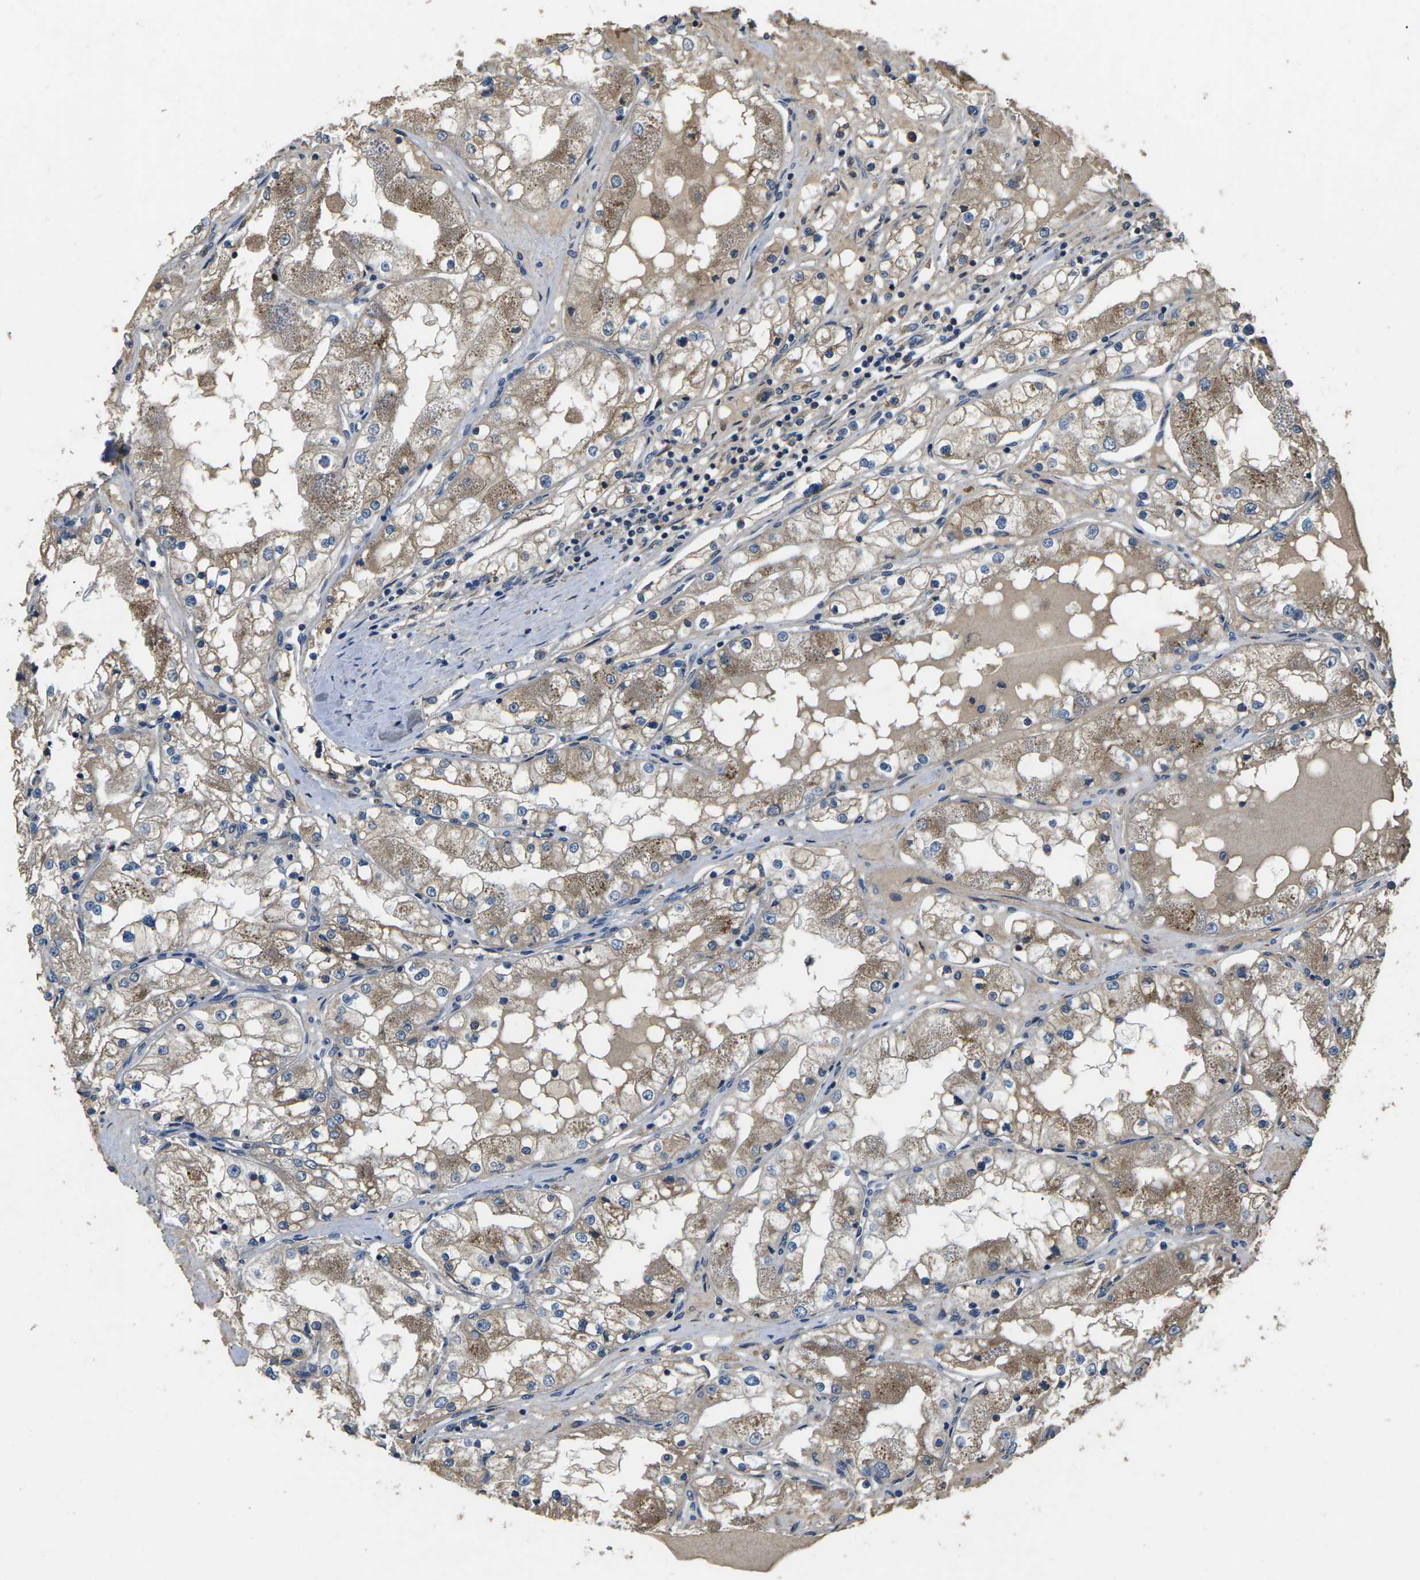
{"staining": {"intensity": "moderate", "quantity": ">75%", "location": "cytoplasmic/membranous"}, "tissue": "renal cancer", "cell_type": "Tumor cells", "image_type": "cancer", "snomed": [{"axis": "morphology", "description": "Adenocarcinoma, NOS"}, {"axis": "topography", "description": "Kidney"}], "caption": "Immunohistochemistry (DAB (3,3'-diaminobenzidine)) staining of renal cancer reveals moderate cytoplasmic/membranous protein expression in about >75% of tumor cells.", "gene": "B4GAT1", "patient": {"sex": "male", "age": 68}}